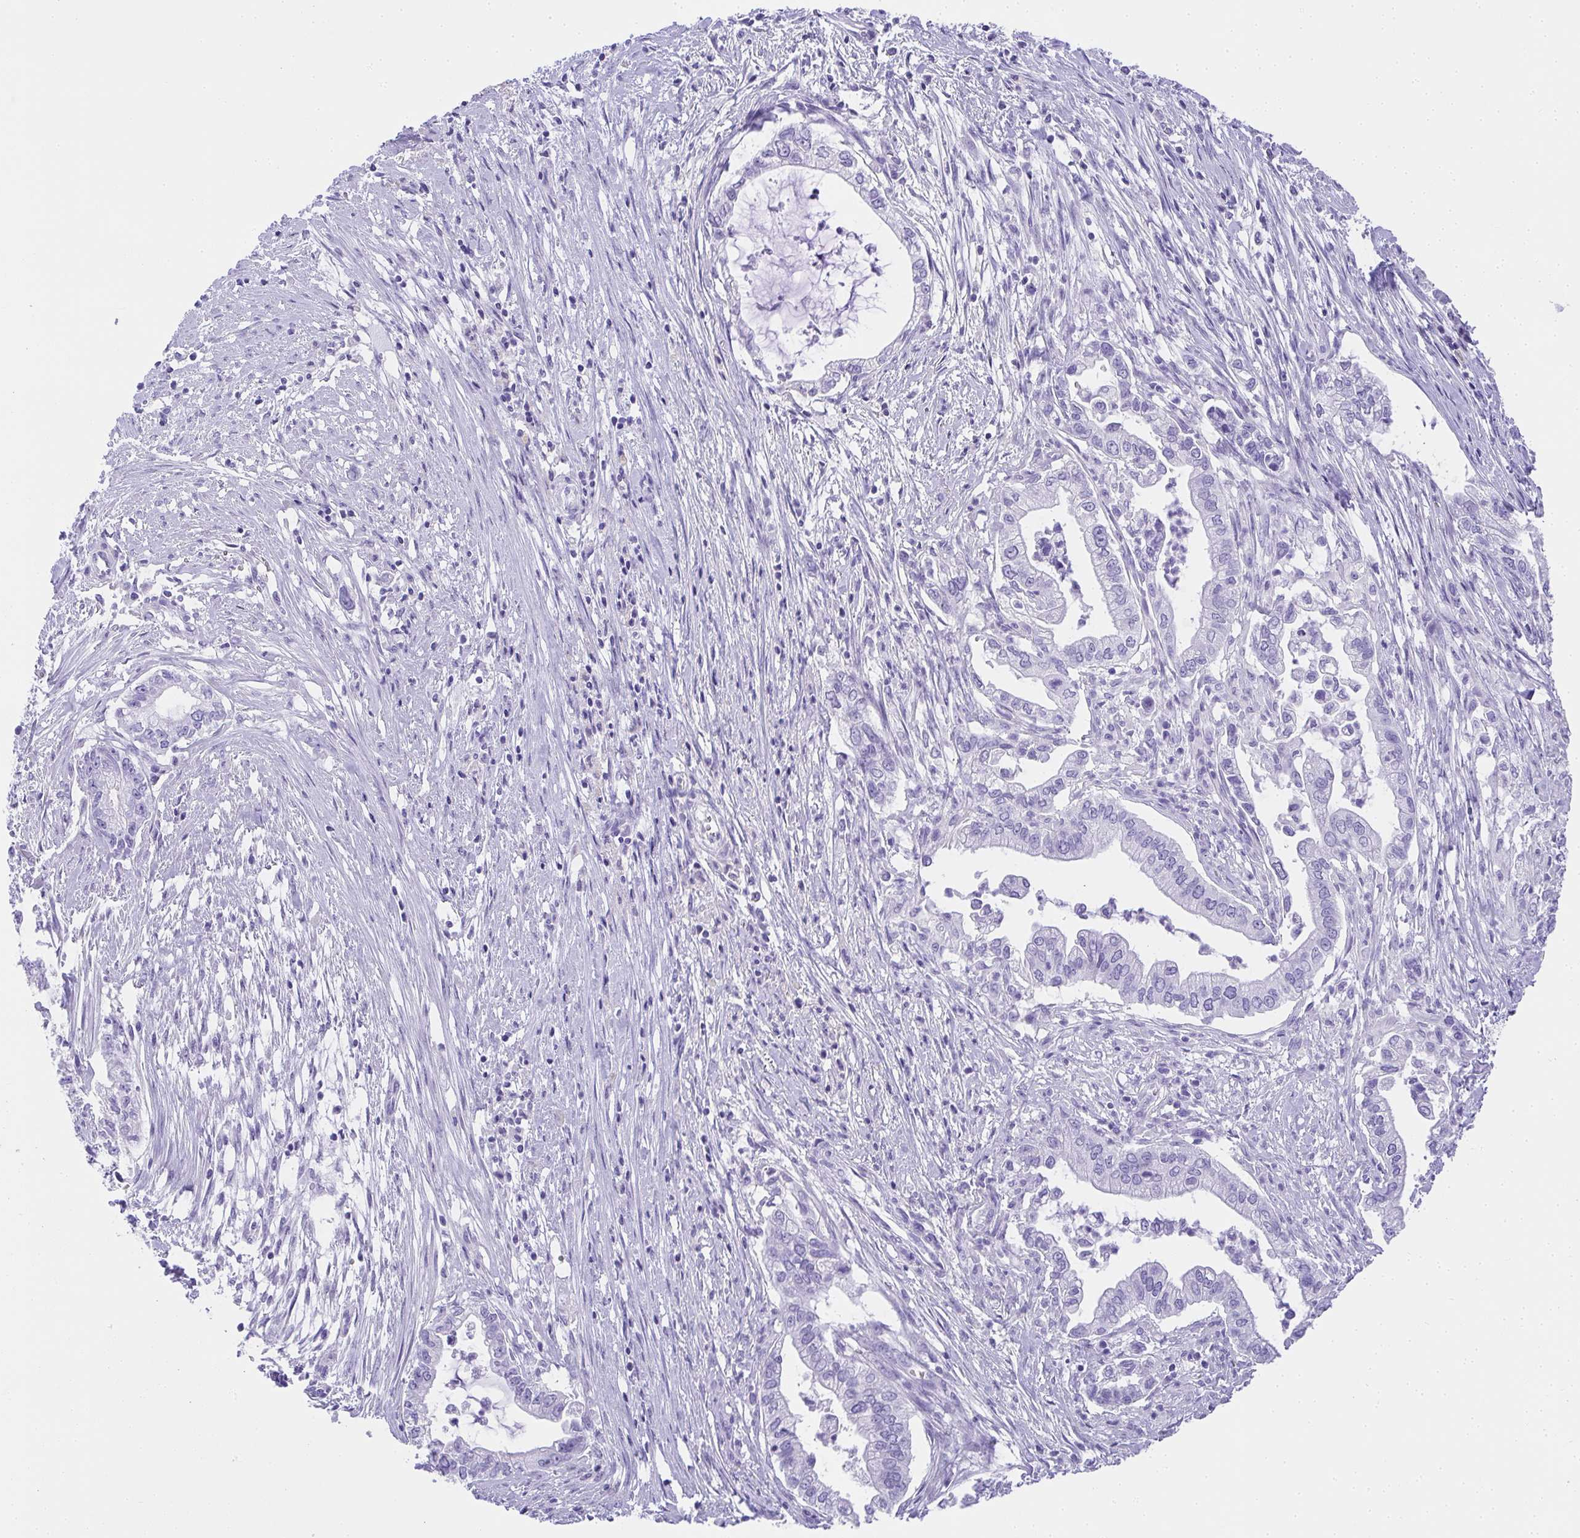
{"staining": {"intensity": "negative", "quantity": "none", "location": "none"}, "tissue": "pancreatic cancer", "cell_type": "Tumor cells", "image_type": "cancer", "snomed": [{"axis": "morphology", "description": "Adenocarcinoma, NOS"}, {"axis": "topography", "description": "Pancreas"}], "caption": "Immunohistochemical staining of pancreatic cancer exhibits no significant expression in tumor cells. (DAB (3,3'-diaminobenzidine) immunohistochemistry with hematoxylin counter stain).", "gene": "AVIL", "patient": {"sex": "male", "age": 70}}